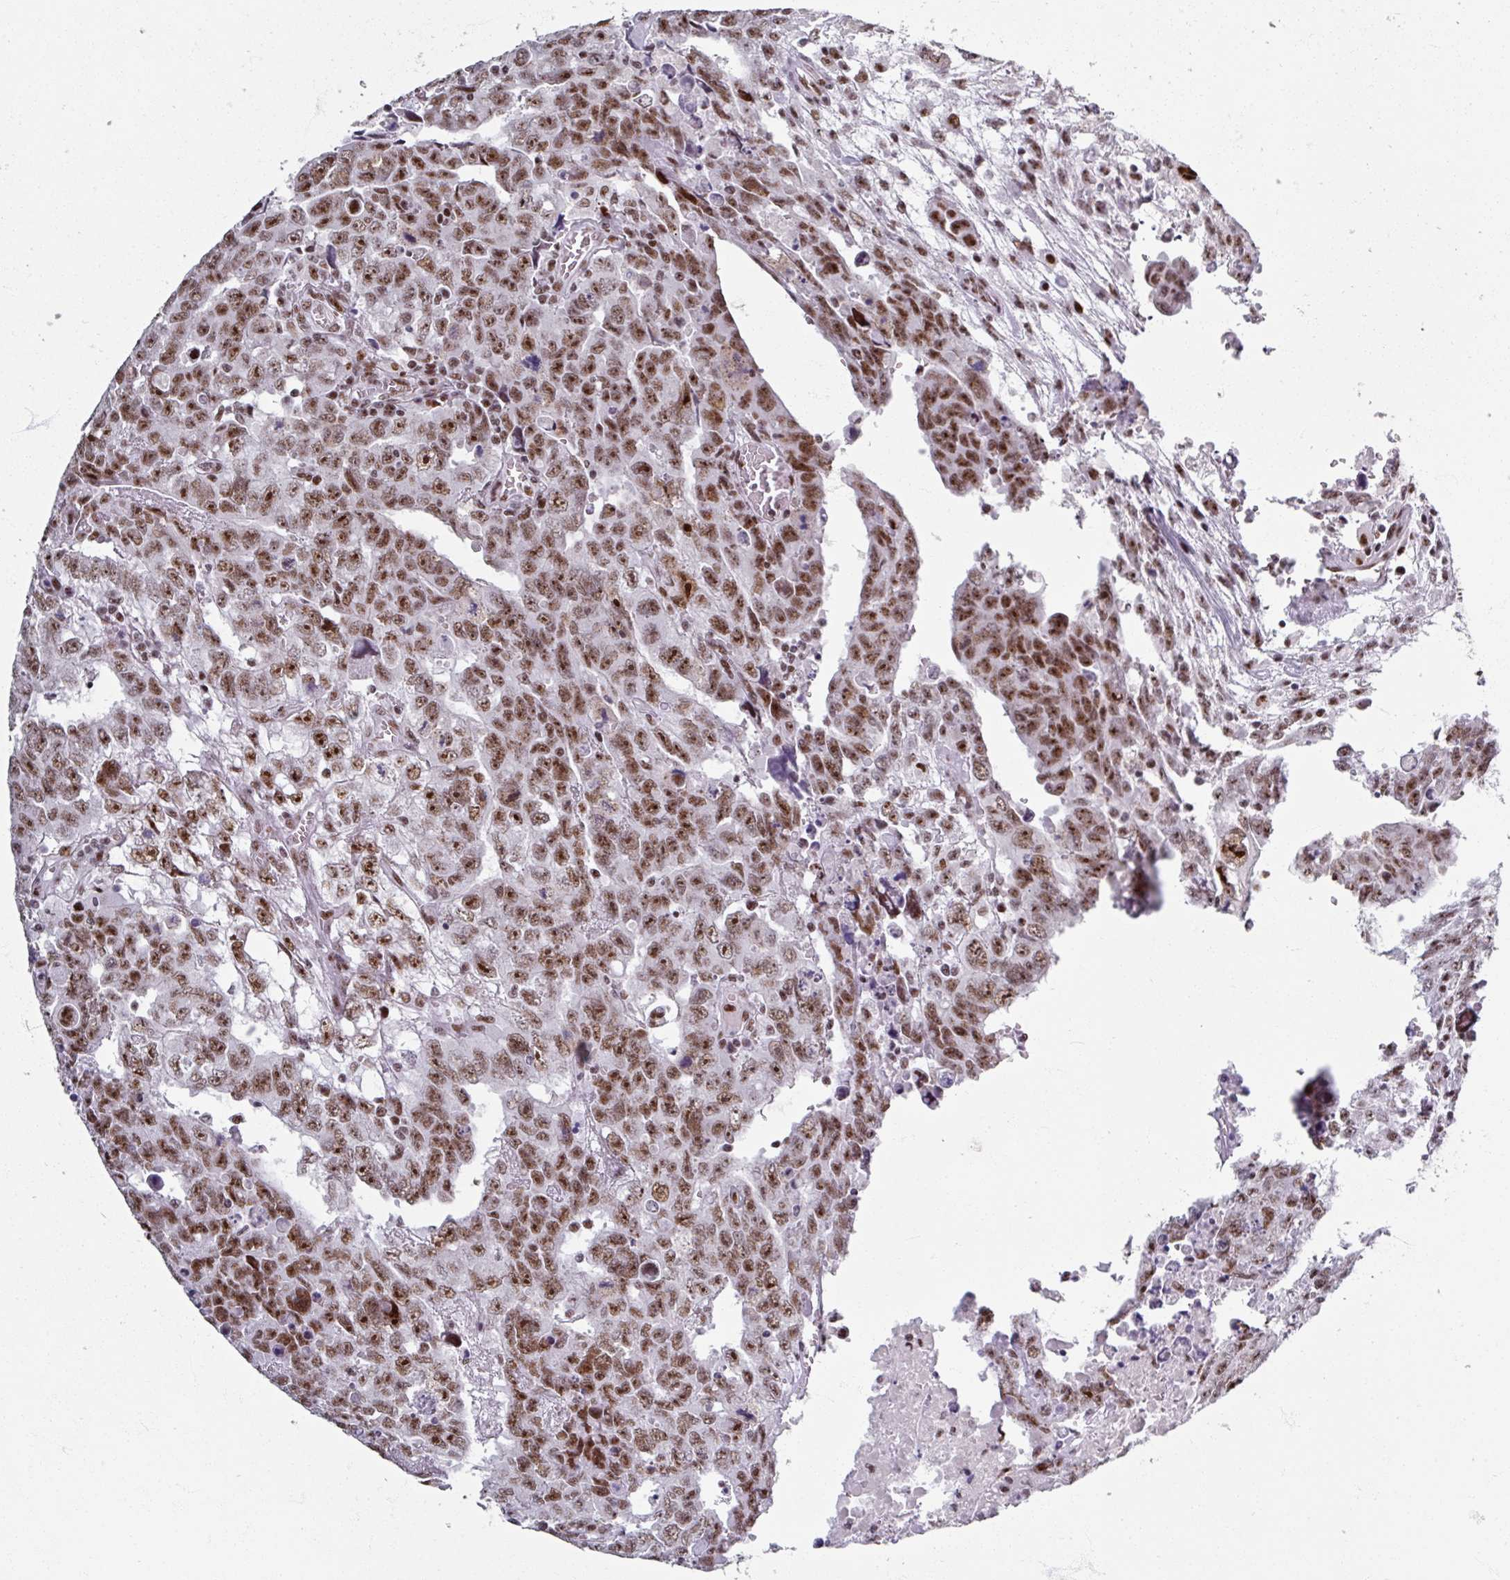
{"staining": {"intensity": "moderate", "quantity": ">75%", "location": "nuclear"}, "tissue": "testis cancer", "cell_type": "Tumor cells", "image_type": "cancer", "snomed": [{"axis": "morphology", "description": "Carcinoma, Embryonal, NOS"}, {"axis": "topography", "description": "Testis"}], "caption": "A high-resolution histopathology image shows immunohistochemistry staining of embryonal carcinoma (testis), which shows moderate nuclear staining in approximately >75% of tumor cells. The staining was performed using DAB to visualize the protein expression in brown, while the nuclei were stained in blue with hematoxylin (Magnification: 20x).", "gene": "ADAR", "patient": {"sex": "male", "age": 24}}